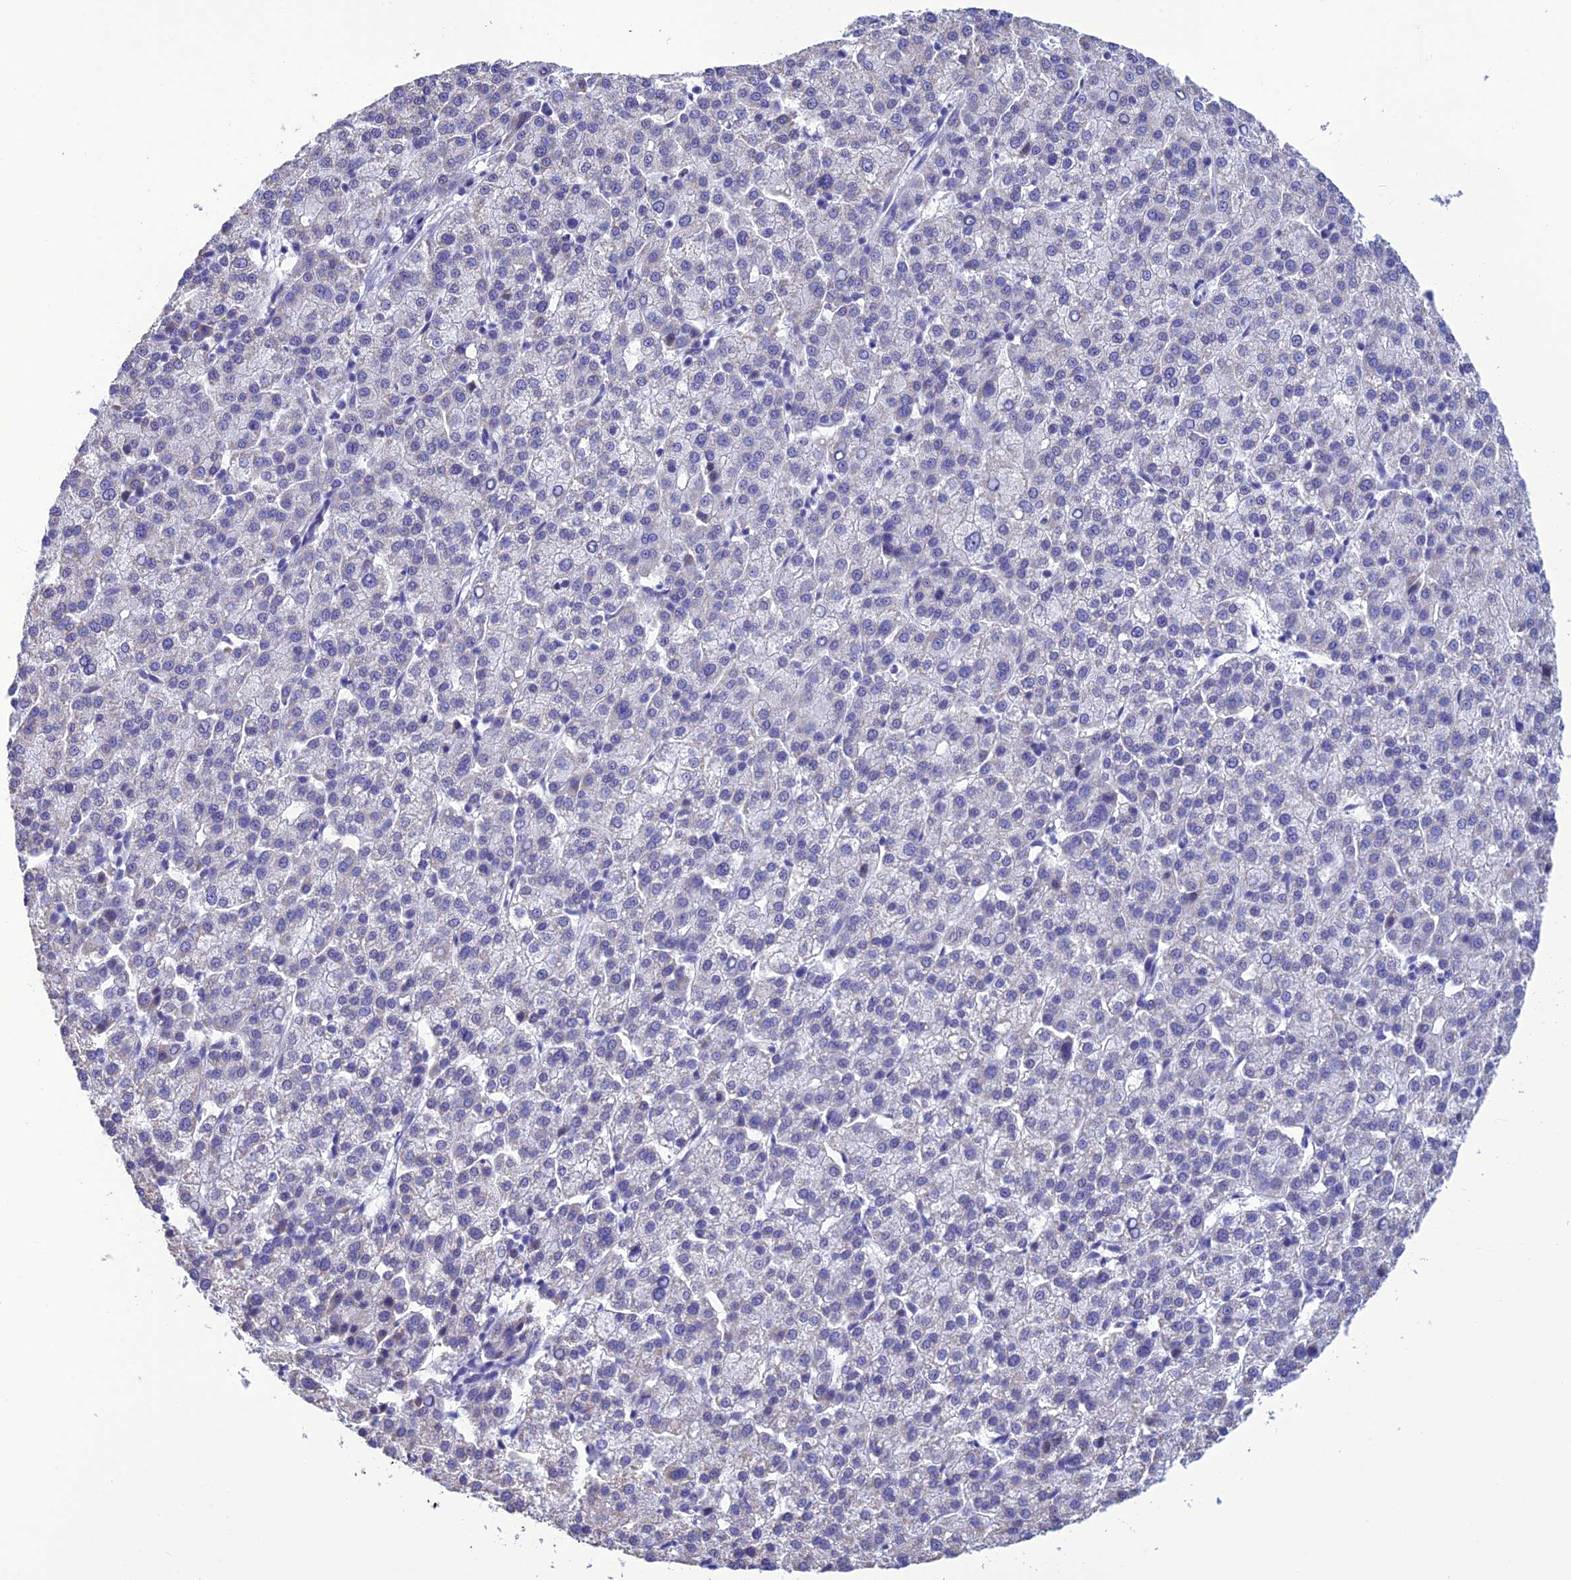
{"staining": {"intensity": "negative", "quantity": "none", "location": "none"}, "tissue": "liver cancer", "cell_type": "Tumor cells", "image_type": "cancer", "snomed": [{"axis": "morphology", "description": "Carcinoma, Hepatocellular, NOS"}, {"axis": "topography", "description": "Liver"}], "caption": "An immunohistochemistry photomicrograph of liver hepatocellular carcinoma is shown. There is no staining in tumor cells of liver hepatocellular carcinoma.", "gene": "BBS2", "patient": {"sex": "female", "age": 58}}